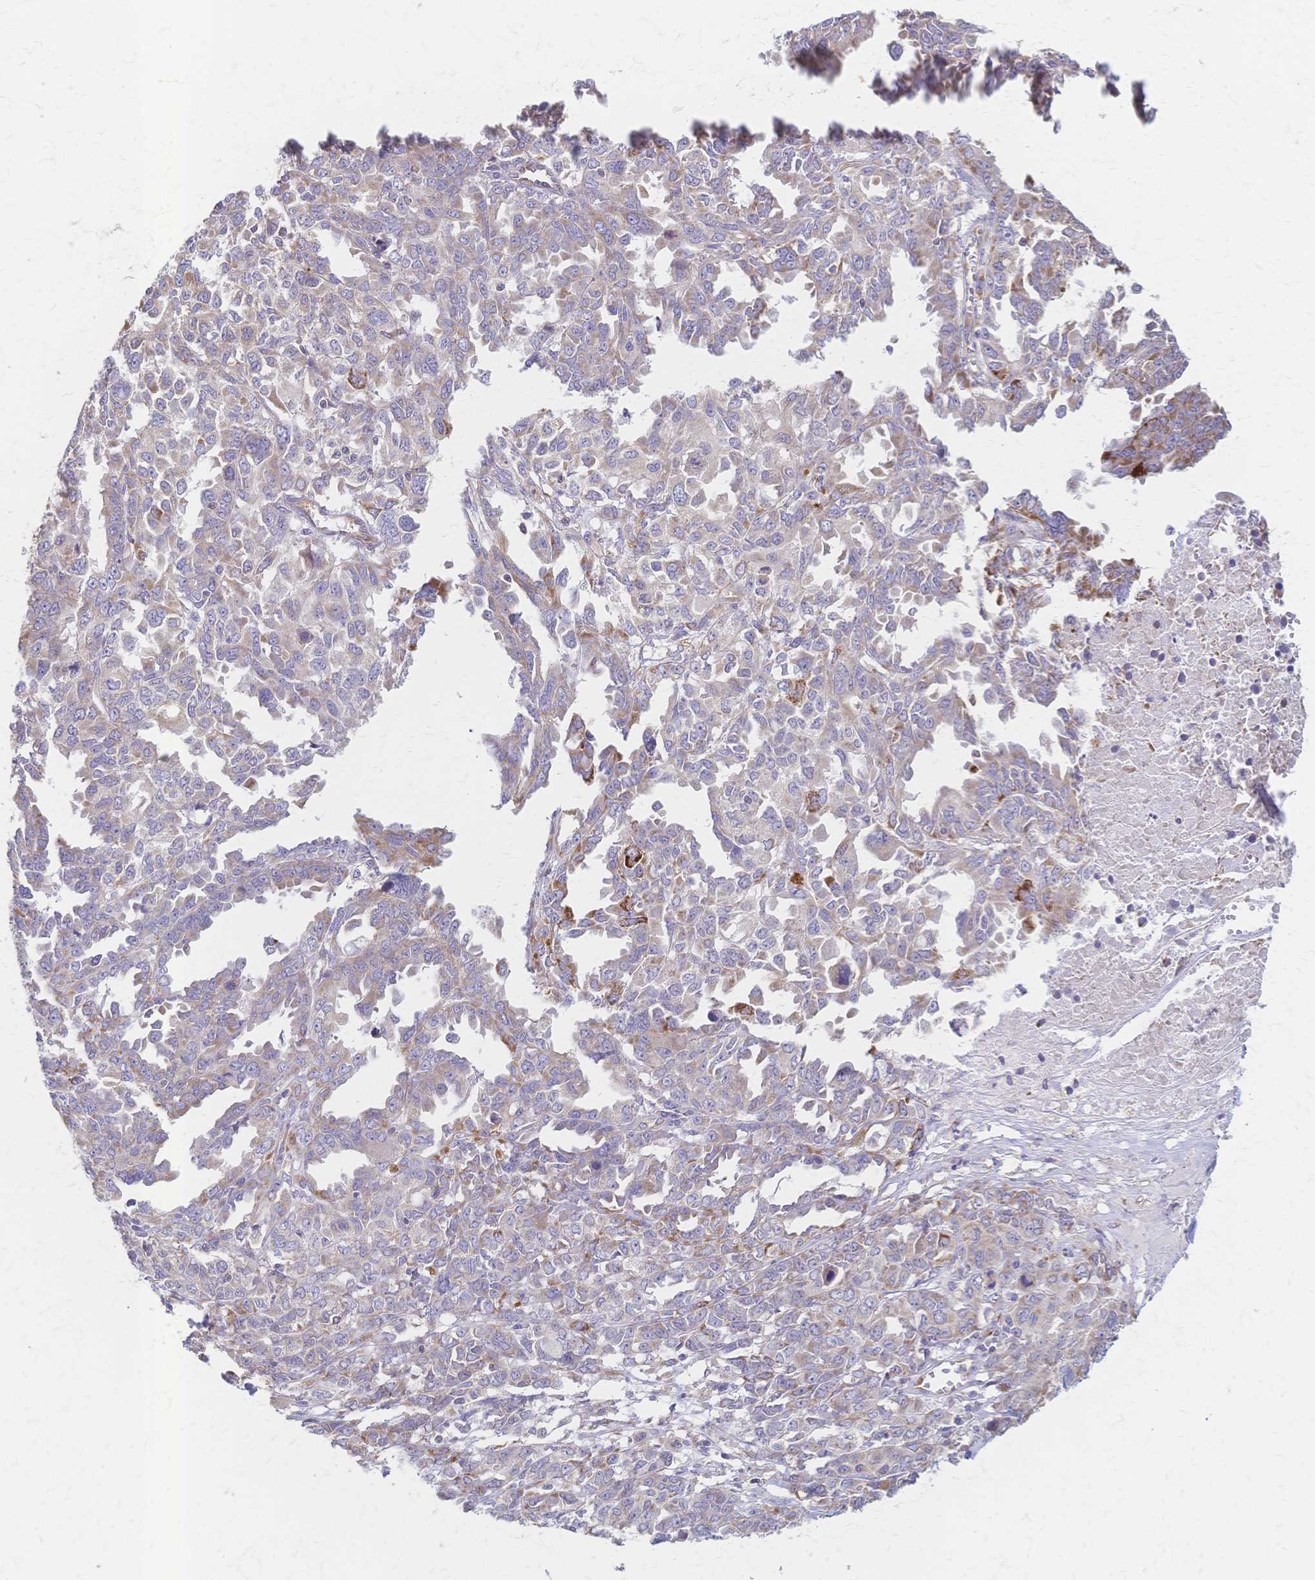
{"staining": {"intensity": "moderate", "quantity": "<25%", "location": "cytoplasmic/membranous"}, "tissue": "ovarian cancer", "cell_type": "Tumor cells", "image_type": "cancer", "snomed": [{"axis": "morphology", "description": "Adenocarcinoma, NOS"}, {"axis": "morphology", "description": "Carcinoma, endometroid"}, {"axis": "topography", "description": "Ovary"}], "caption": "Human ovarian cancer (adenocarcinoma) stained for a protein (brown) reveals moderate cytoplasmic/membranous positive positivity in approximately <25% of tumor cells.", "gene": "CYB5A", "patient": {"sex": "female", "age": 72}}